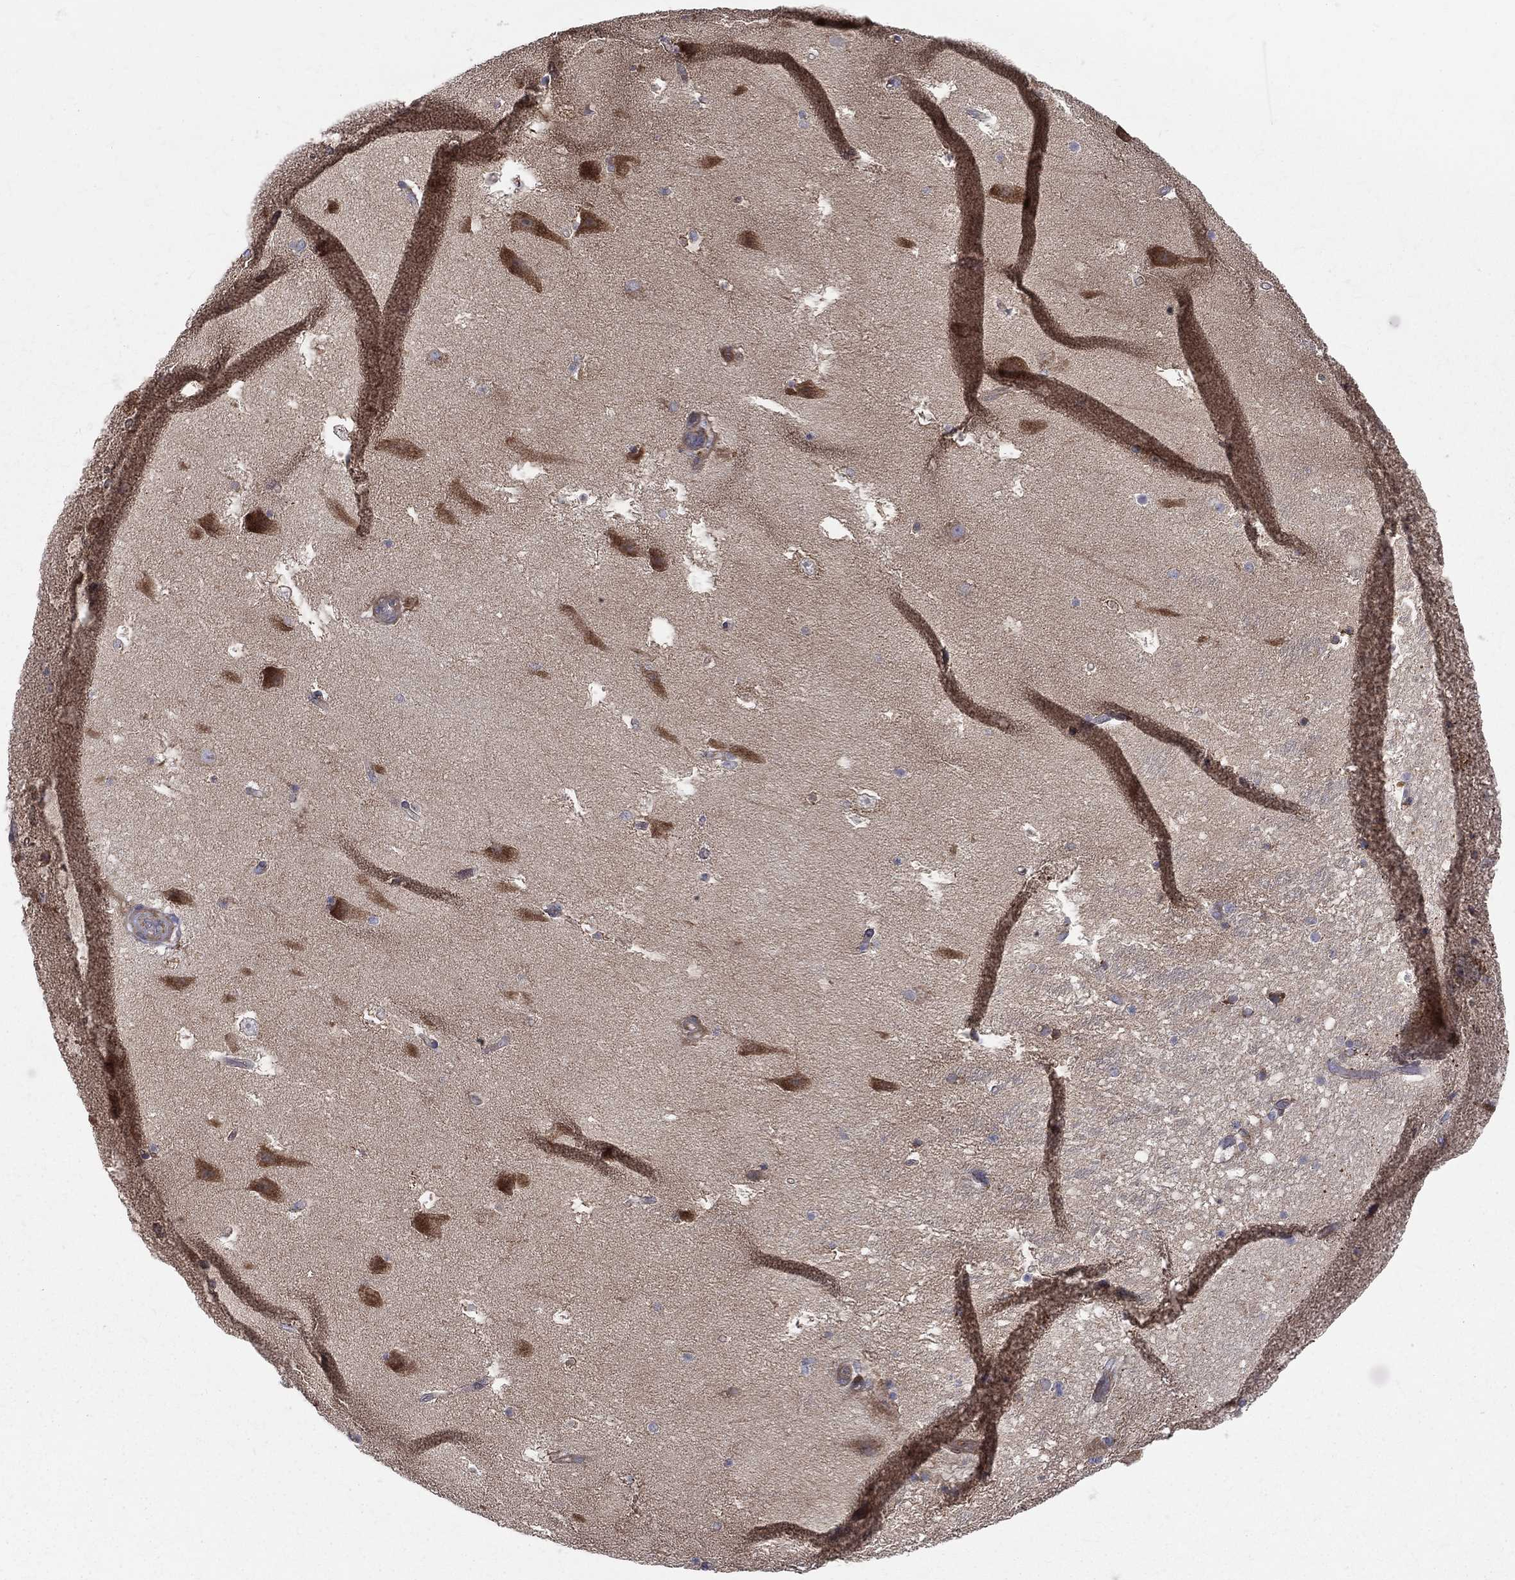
{"staining": {"intensity": "negative", "quantity": "none", "location": "none"}, "tissue": "hippocampus", "cell_type": "Glial cells", "image_type": "normal", "snomed": [{"axis": "morphology", "description": "Normal tissue, NOS"}, {"axis": "topography", "description": "Hippocampus"}], "caption": "This is an IHC image of normal human hippocampus. There is no expression in glial cells.", "gene": "MIX23", "patient": {"sex": "male", "age": 51}}